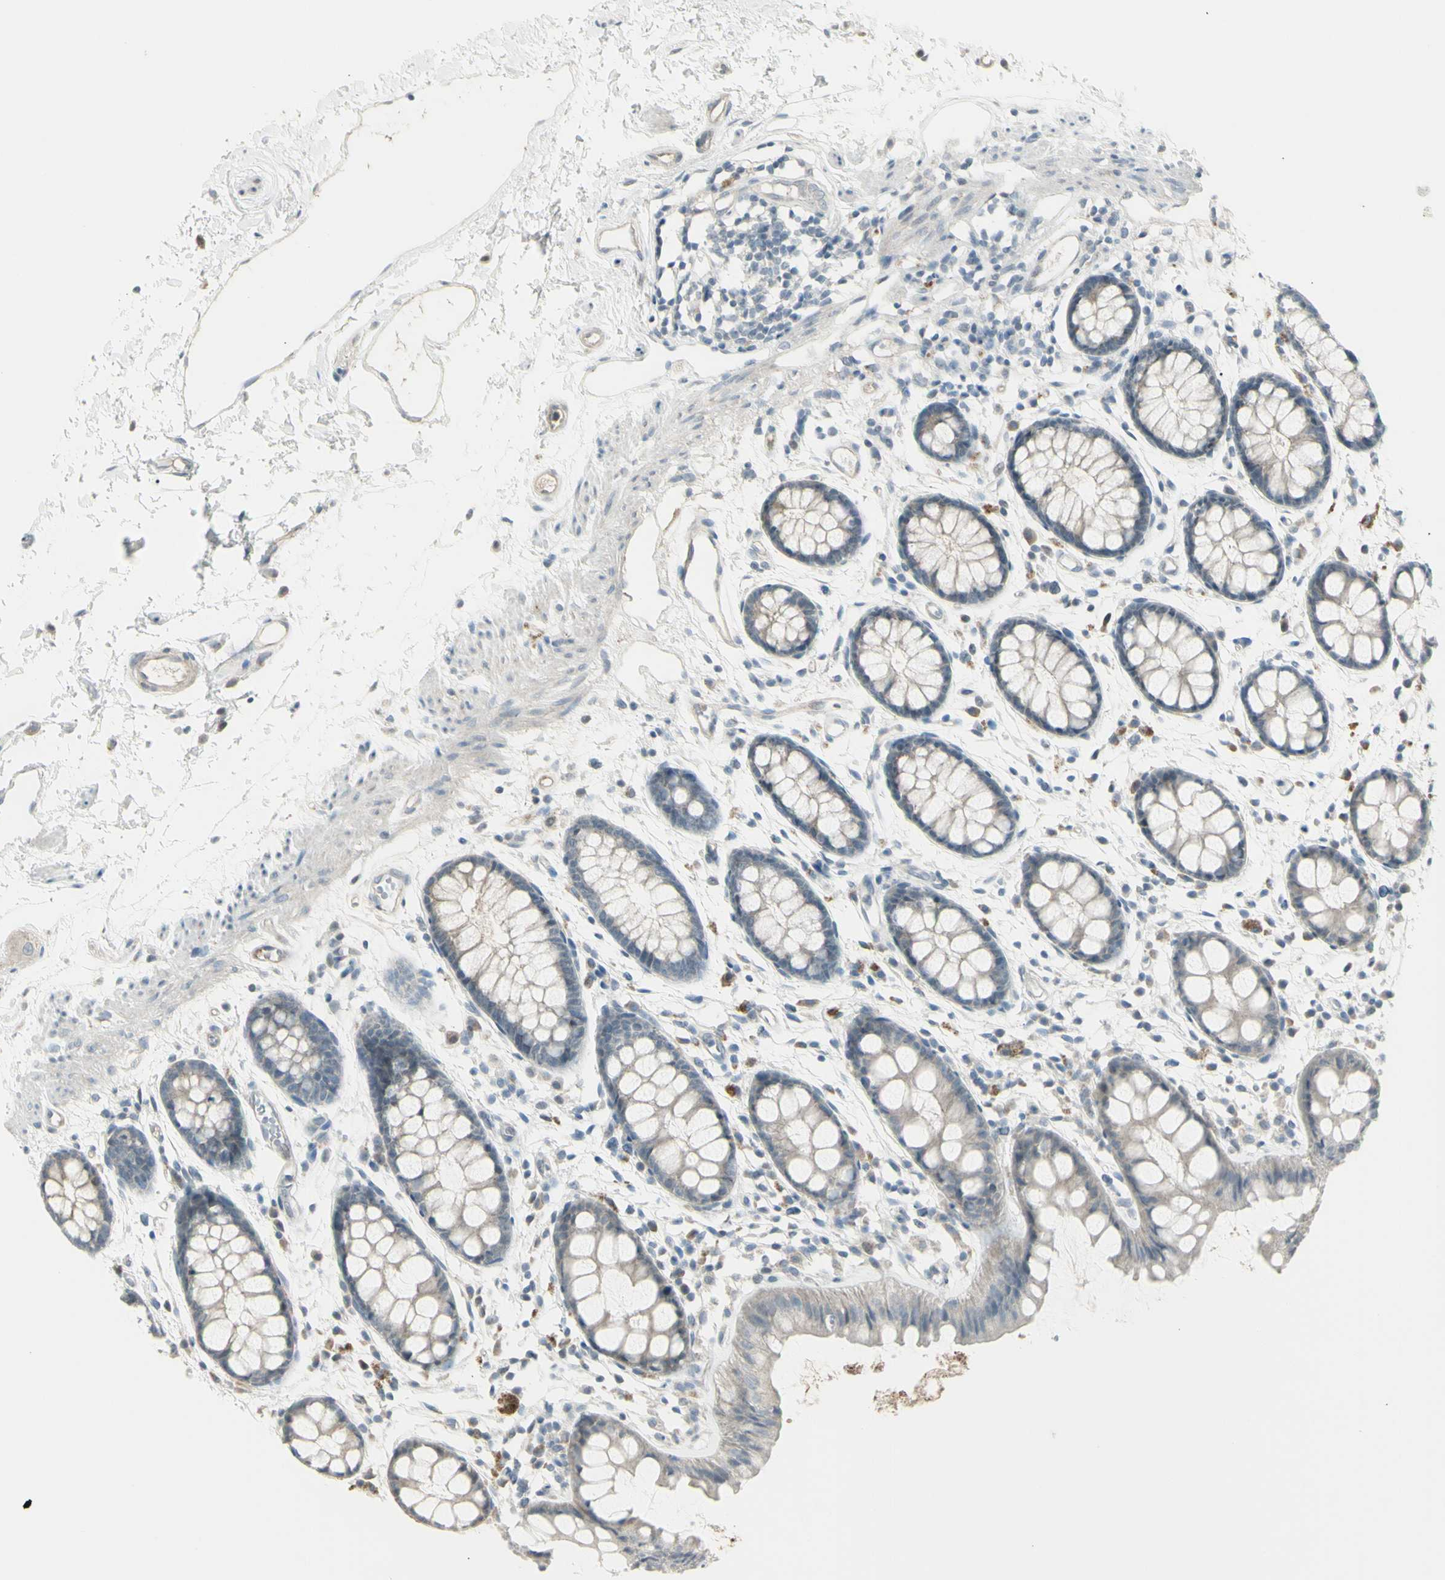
{"staining": {"intensity": "weak", "quantity": "25%-75%", "location": "cytoplasmic/membranous"}, "tissue": "rectum", "cell_type": "Glandular cells", "image_type": "normal", "snomed": [{"axis": "morphology", "description": "Normal tissue, NOS"}, {"axis": "topography", "description": "Rectum"}], "caption": "Protein staining of normal rectum shows weak cytoplasmic/membranous positivity in approximately 25%-75% of glandular cells.", "gene": "SH3GL2", "patient": {"sex": "female", "age": 66}}